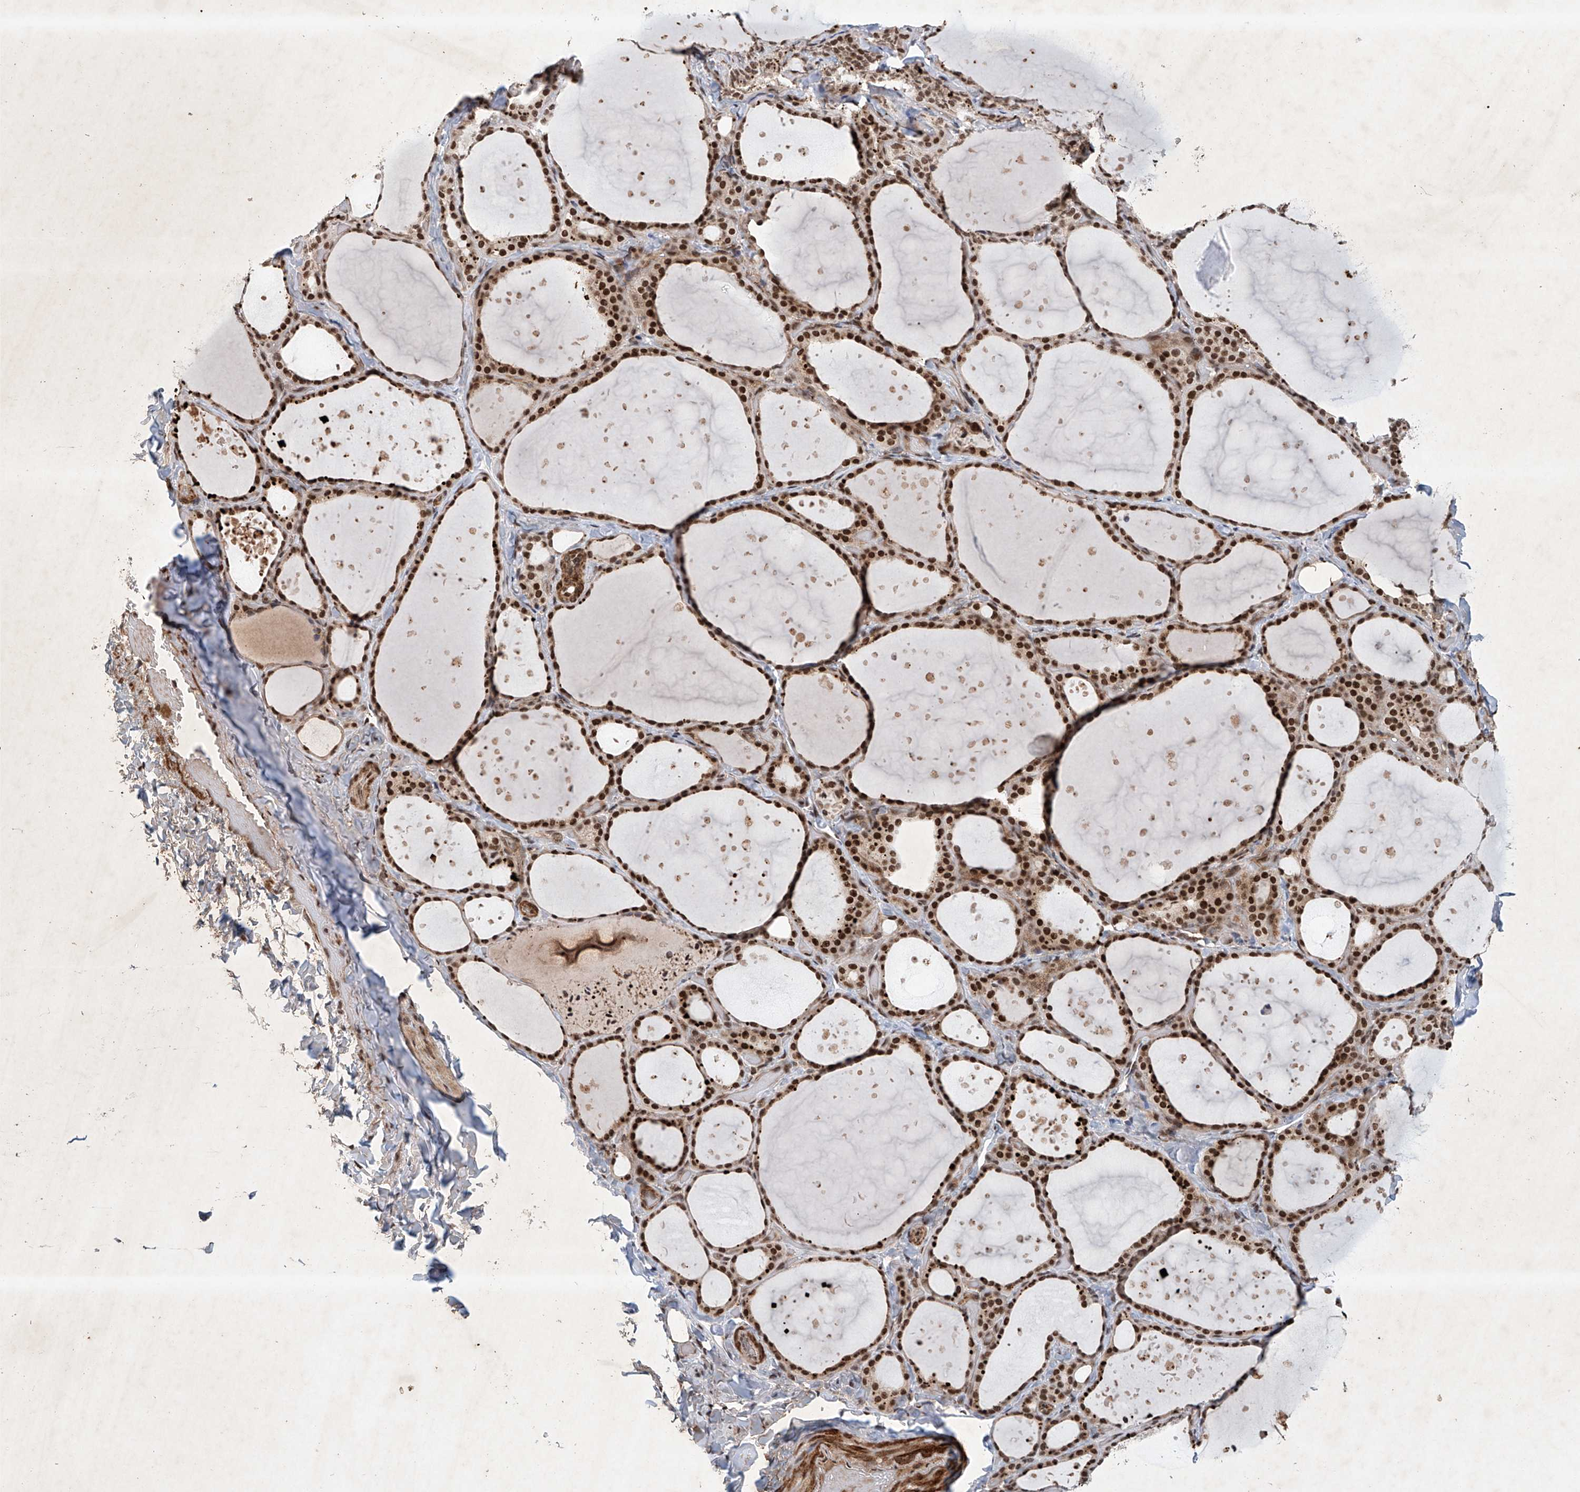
{"staining": {"intensity": "strong", "quantity": ">75%", "location": "cytoplasmic/membranous,nuclear"}, "tissue": "thyroid gland", "cell_type": "Glandular cells", "image_type": "normal", "snomed": [{"axis": "morphology", "description": "Normal tissue, NOS"}, {"axis": "topography", "description": "Thyroid gland"}], "caption": "Glandular cells demonstrate high levels of strong cytoplasmic/membranous,nuclear positivity in approximately >75% of cells in benign human thyroid gland. (IHC, brightfield microscopy, high magnification).", "gene": "ZNF470", "patient": {"sex": "female", "age": 44}}